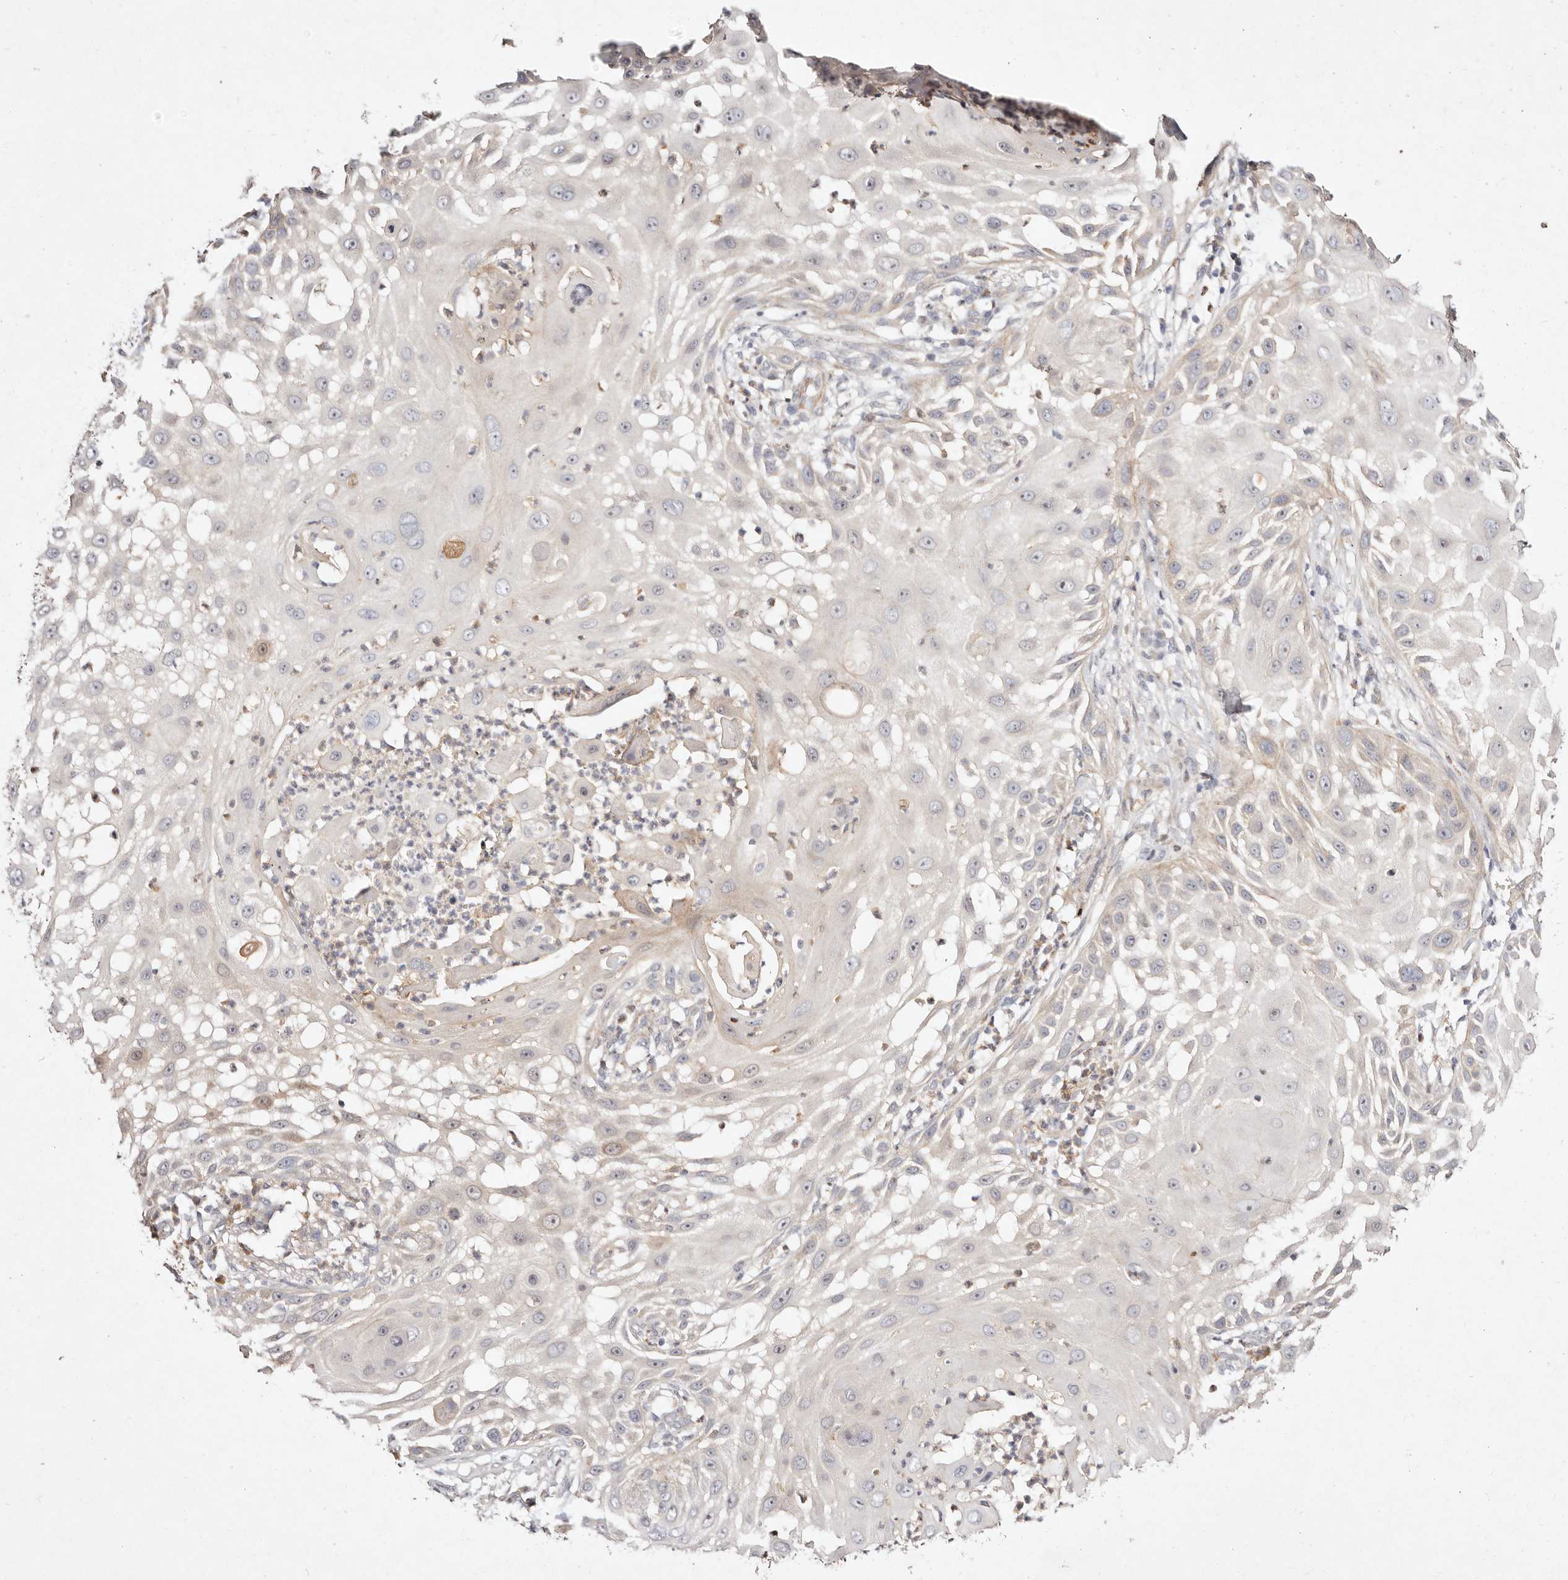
{"staining": {"intensity": "negative", "quantity": "none", "location": "none"}, "tissue": "skin cancer", "cell_type": "Tumor cells", "image_type": "cancer", "snomed": [{"axis": "morphology", "description": "Squamous cell carcinoma, NOS"}, {"axis": "topography", "description": "Skin"}], "caption": "A photomicrograph of squamous cell carcinoma (skin) stained for a protein shows no brown staining in tumor cells.", "gene": "MTMR11", "patient": {"sex": "female", "age": 44}}